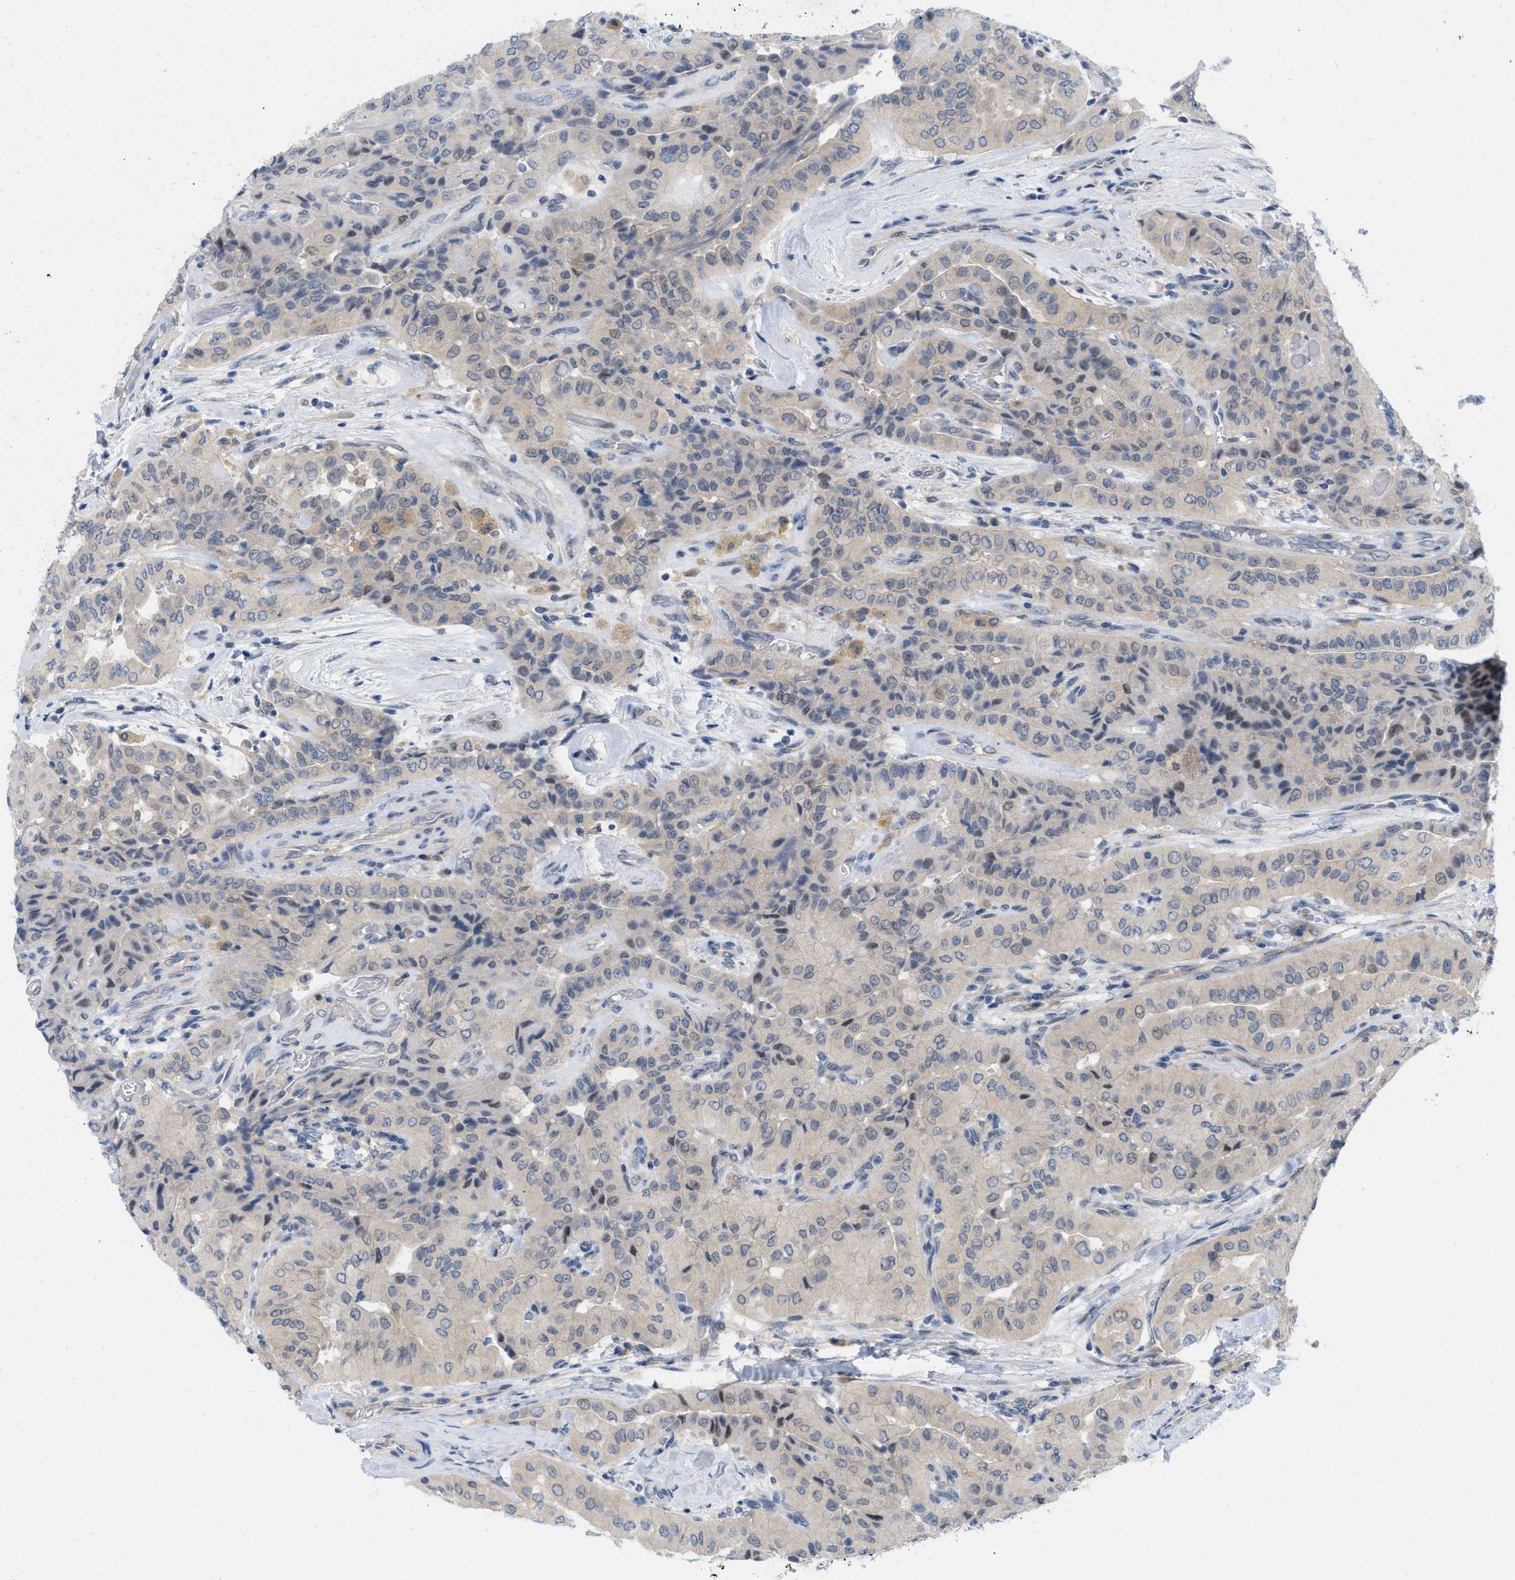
{"staining": {"intensity": "negative", "quantity": "none", "location": "none"}, "tissue": "thyroid cancer", "cell_type": "Tumor cells", "image_type": "cancer", "snomed": [{"axis": "morphology", "description": "Papillary adenocarcinoma, NOS"}, {"axis": "topography", "description": "Thyroid gland"}], "caption": "A micrograph of thyroid cancer (papillary adenocarcinoma) stained for a protein reveals no brown staining in tumor cells.", "gene": "WIPI2", "patient": {"sex": "female", "age": 59}}